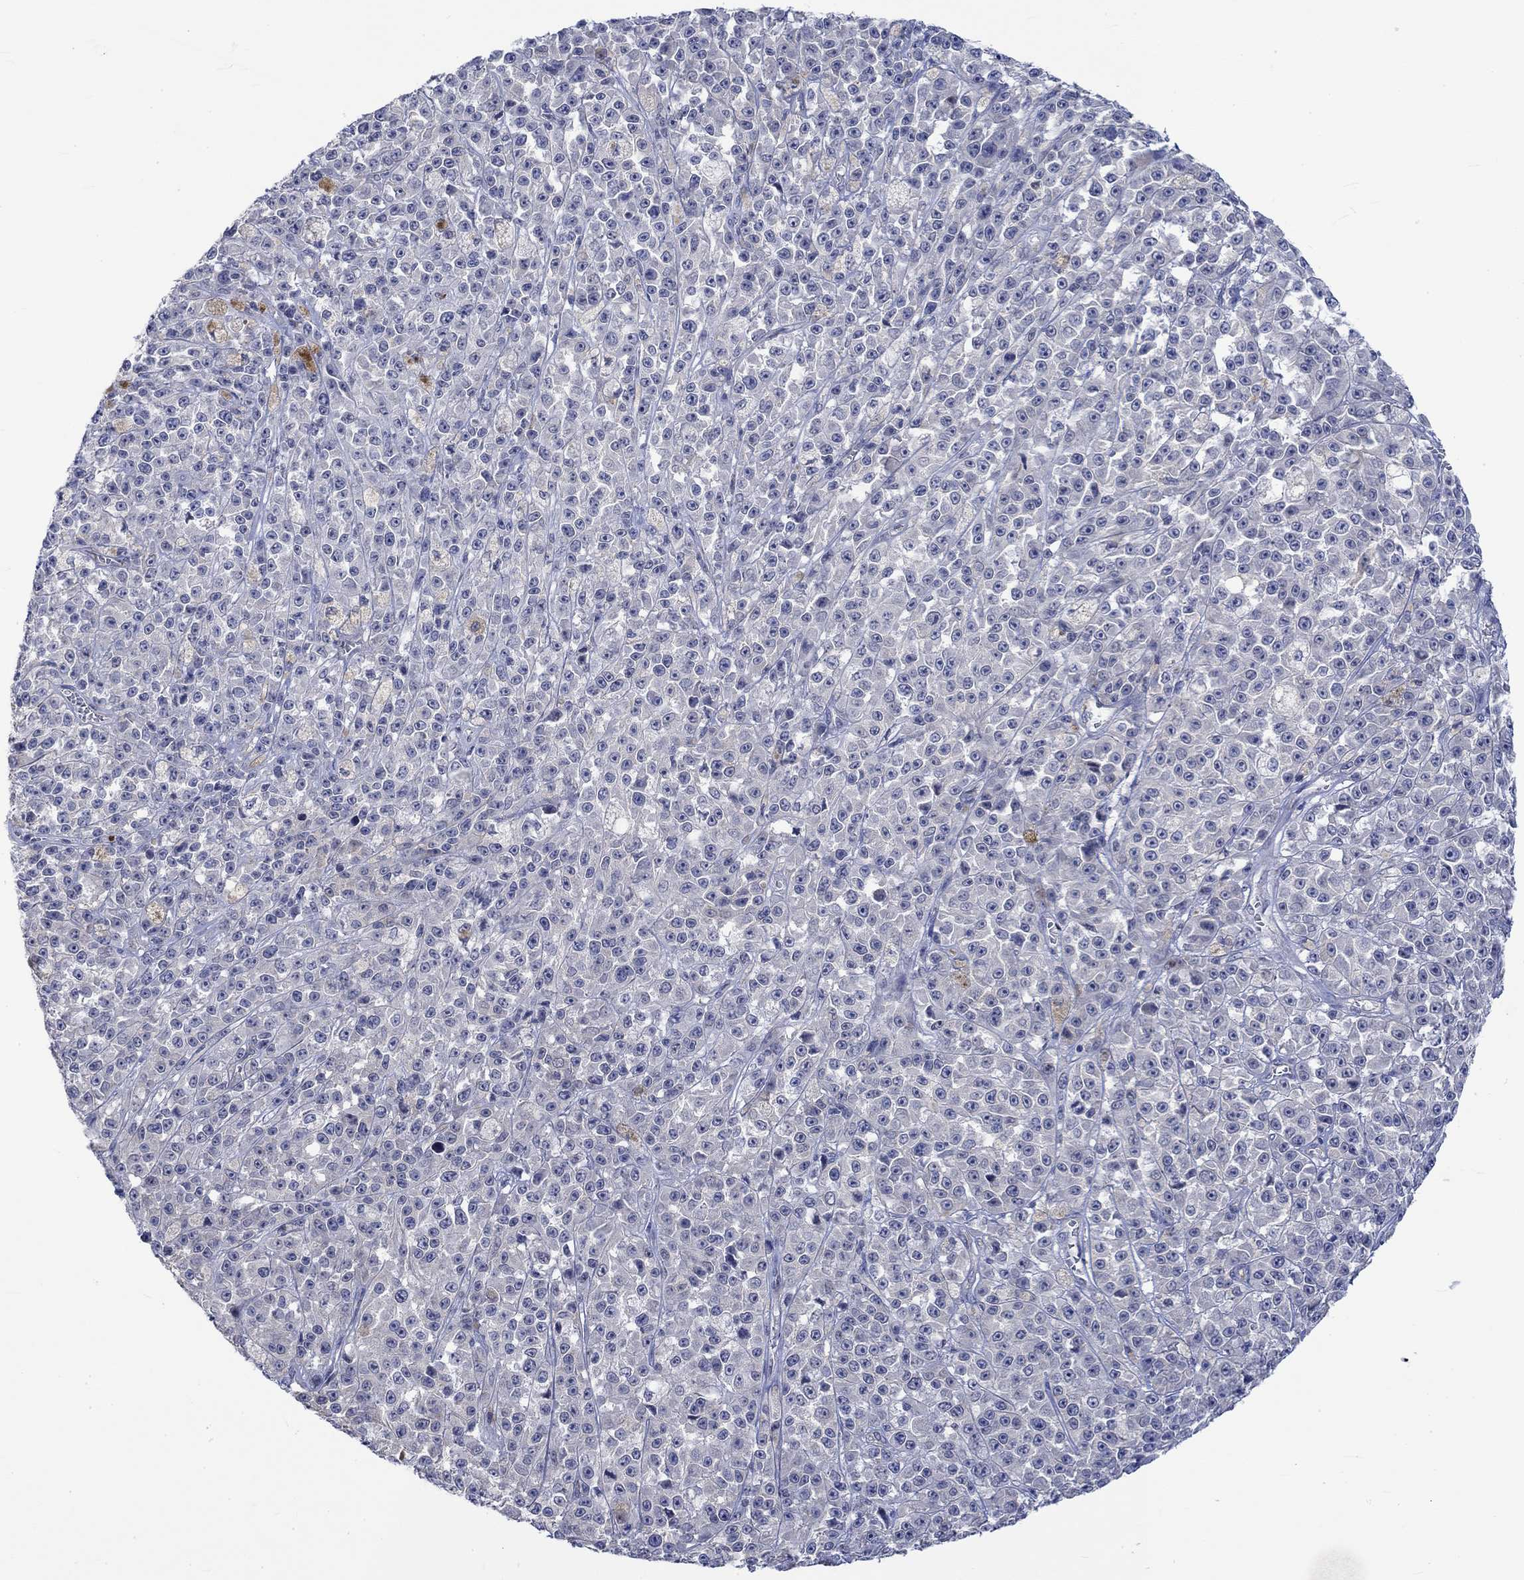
{"staining": {"intensity": "negative", "quantity": "none", "location": "none"}, "tissue": "melanoma", "cell_type": "Tumor cells", "image_type": "cancer", "snomed": [{"axis": "morphology", "description": "Malignant melanoma, NOS"}, {"axis": "topography", "description": "Skin"}], "caption": "Histopathology image shows no protein staining in tumor cells of melanoma tissue. Brightfield microscopy of IHC stained with DAB (brown) and hematoxylin (blue), captured at high magnification.", "gene": "AGRP", "patient": {"sex": "female", "age": 58}}